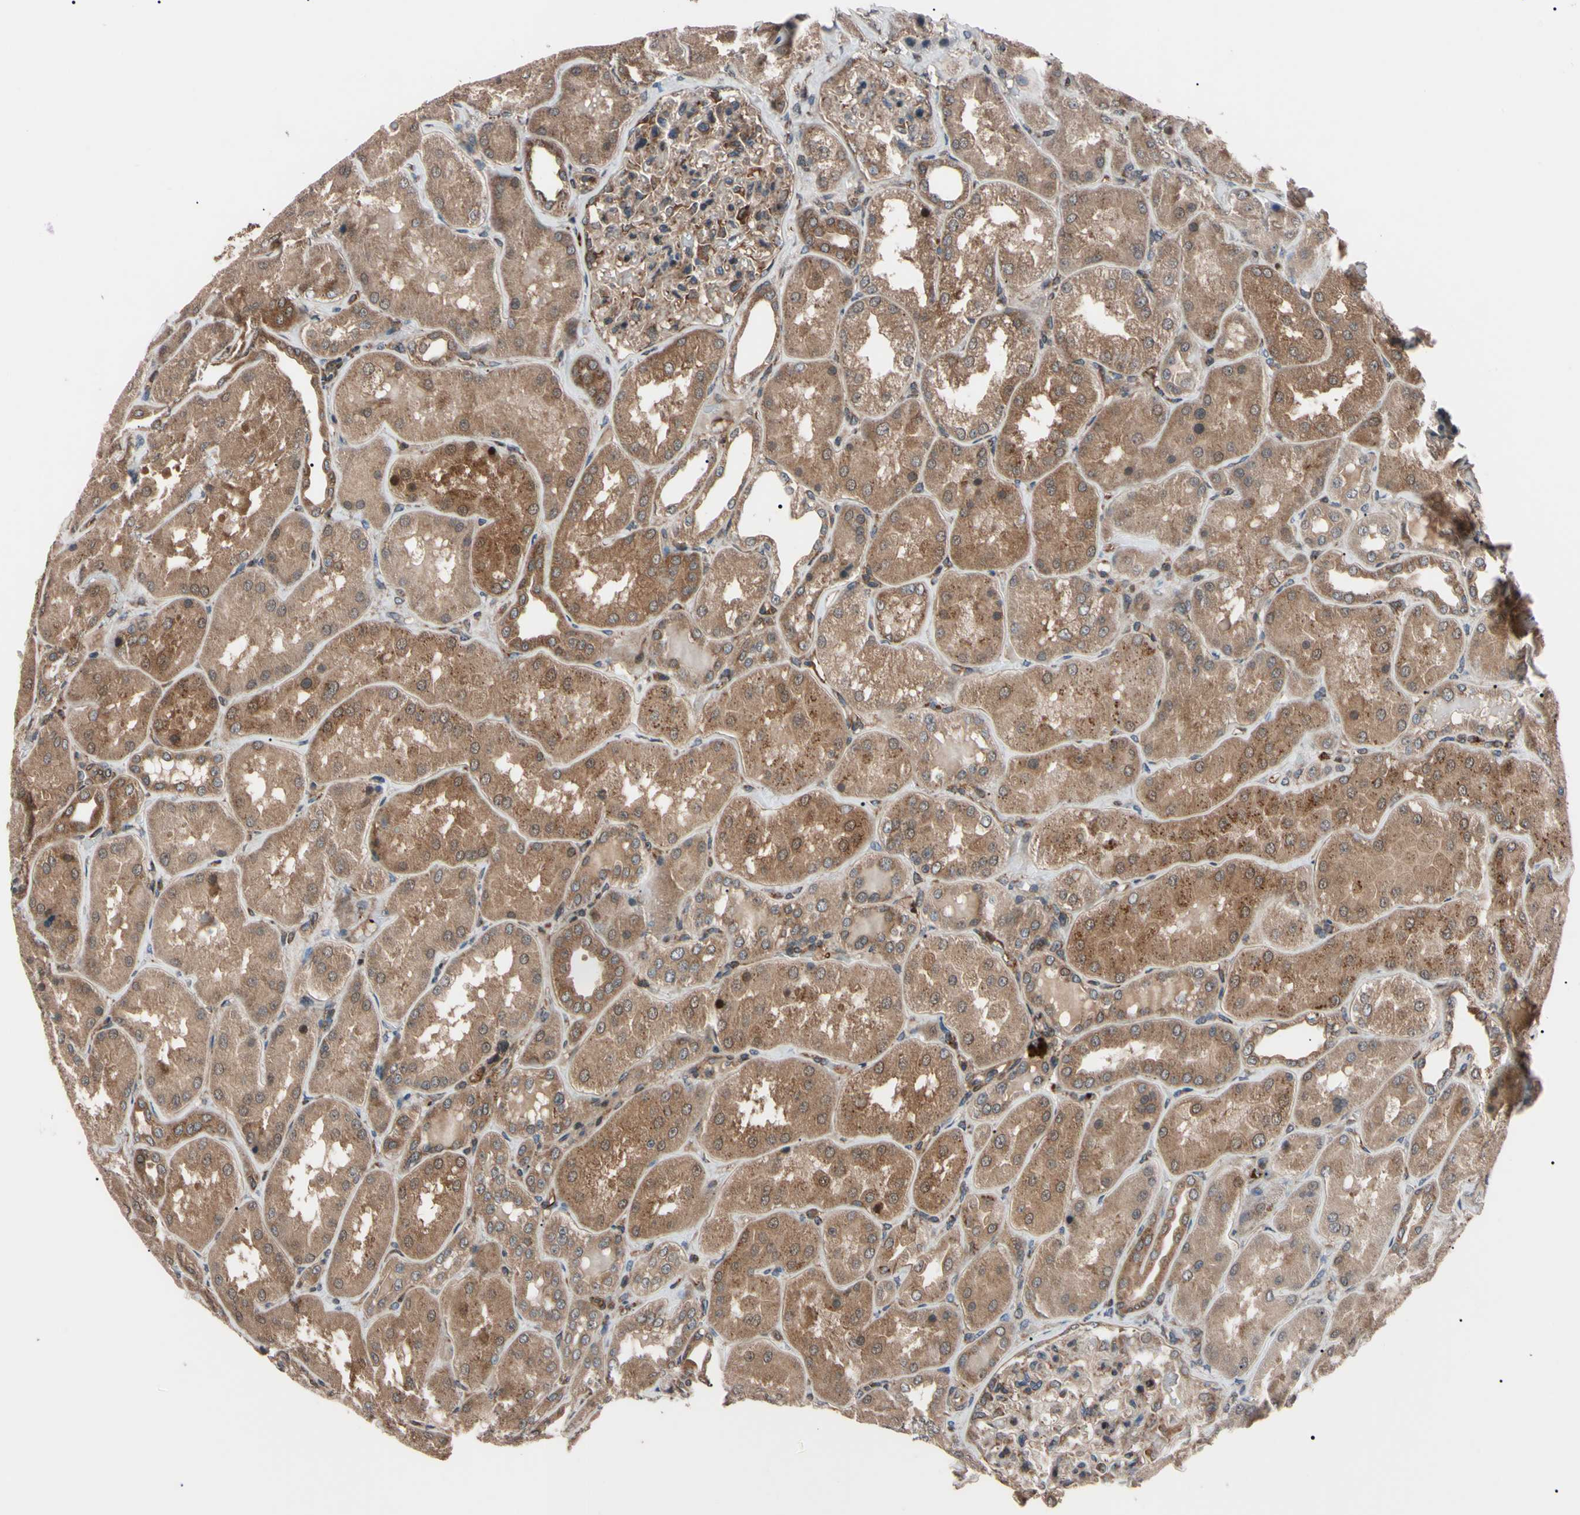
{"staining": {"intensity": "moderate", "quantity": ">75%", "location": "cytoplasmic/membranous"}, "tissue": "kidney", "cell_type": "Cells in glomeruli", "image_type": "normal", "snomed": [{"axis": "morphology", "description": "Normal tissue, NOS"}, {"axis": "topography", "description": "Kidney"}], "caption": "This photomicrograph shows benign kidney stained with immunohistochemistry to label a protein in brown. The cytoplasmic/membranous of cells in glomeruli show moderate positivity for the protein. Nuclei are counter-stained blue.", "gene": "GUCY1B1", "patient": {"sex": "female", "age": 56}}